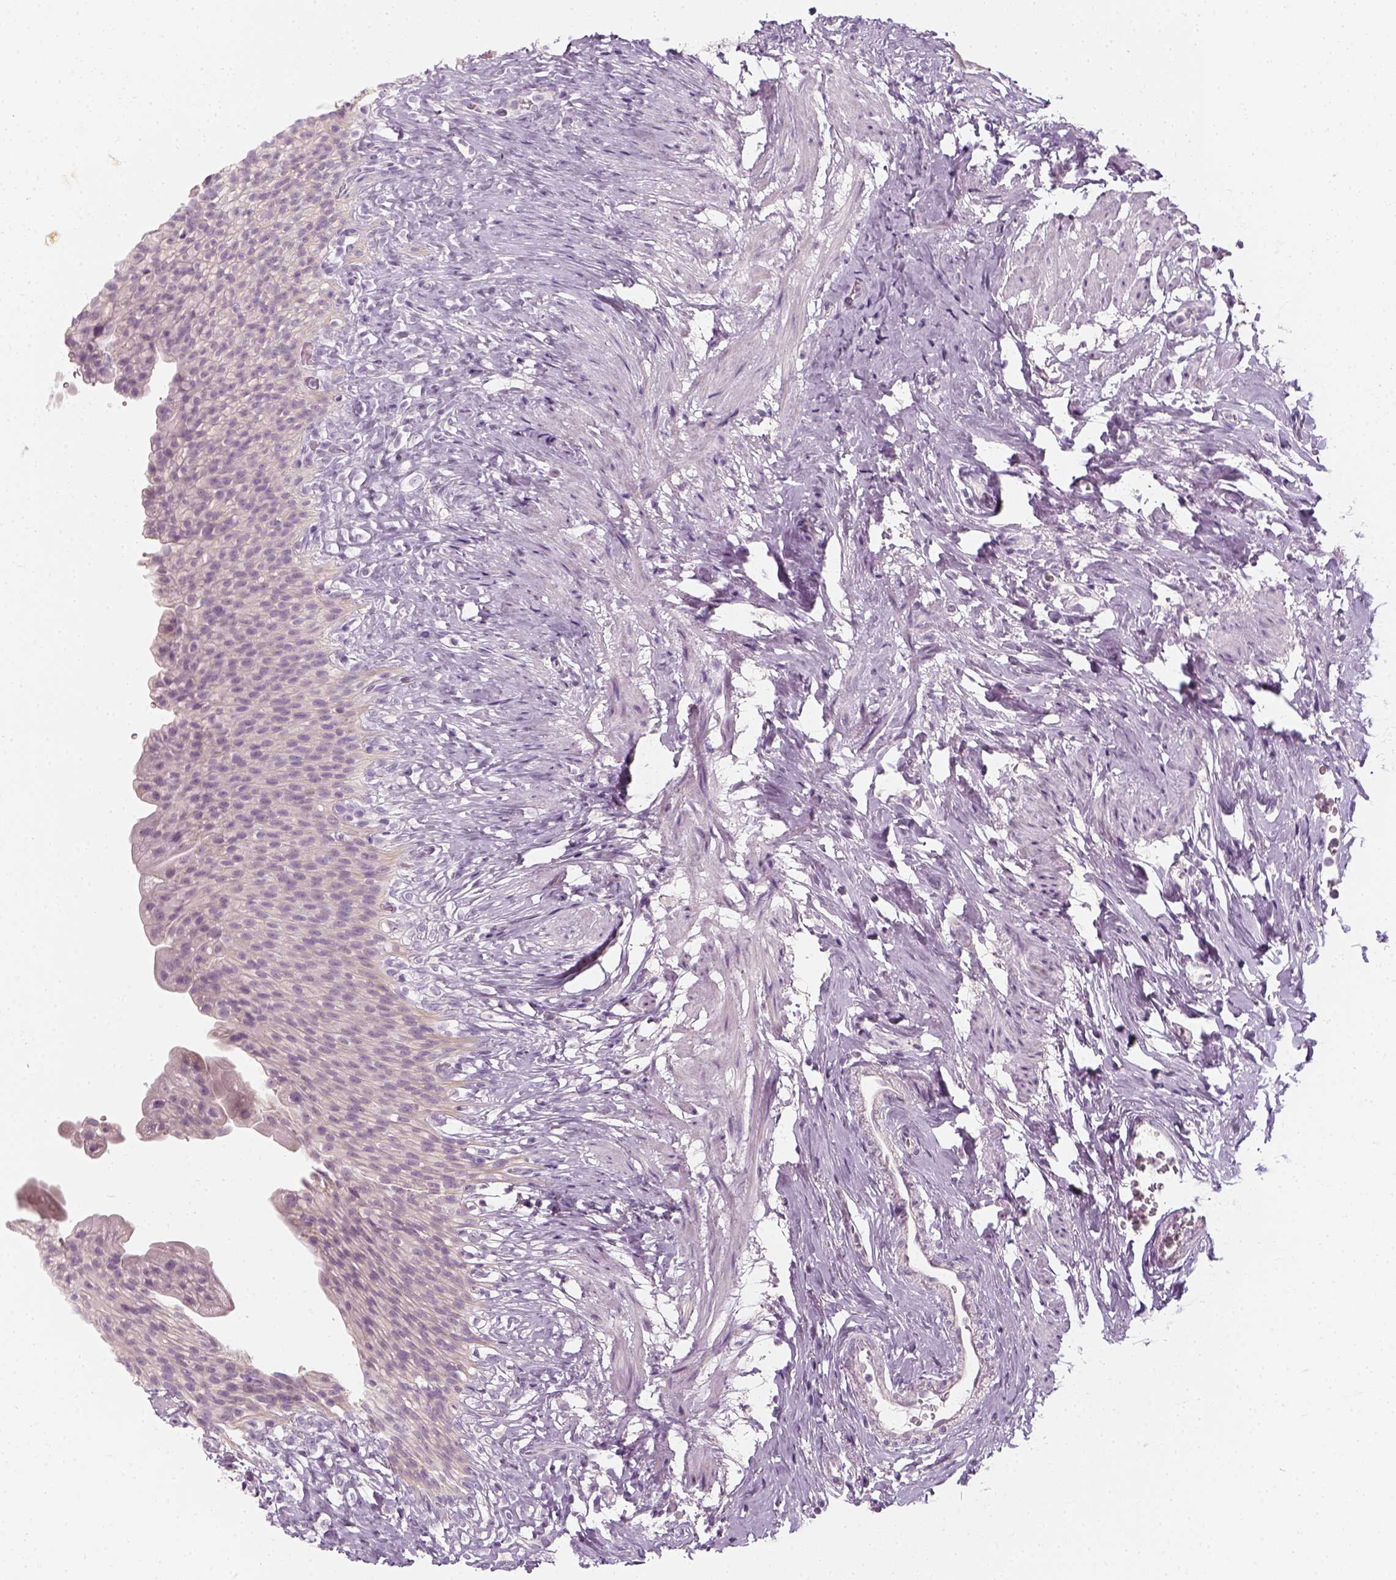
{"staining": {"intensity": "negative", "quantity": "none", "location": "none"}, "tissue": "urinary bladder", "cell_type": "Urothelial cells", "image_type": "normal", "snomed": [{"axis": "morphology", "description": "Normal tissue, NOS"}, {"axis": "topography", "description": "Urinary bladder"}, {"axis": "topography", "description": "Prostate"}], "caption": "This histopathology image is of benign urinary bladder stained with immunohistochemistry (IHC) to label a protein in brown with the nuclei are counter-stained blue. There is no expression in urothelial cells.", "gene": "PRAME", "patient": {"sex": "male", "age": 76}}